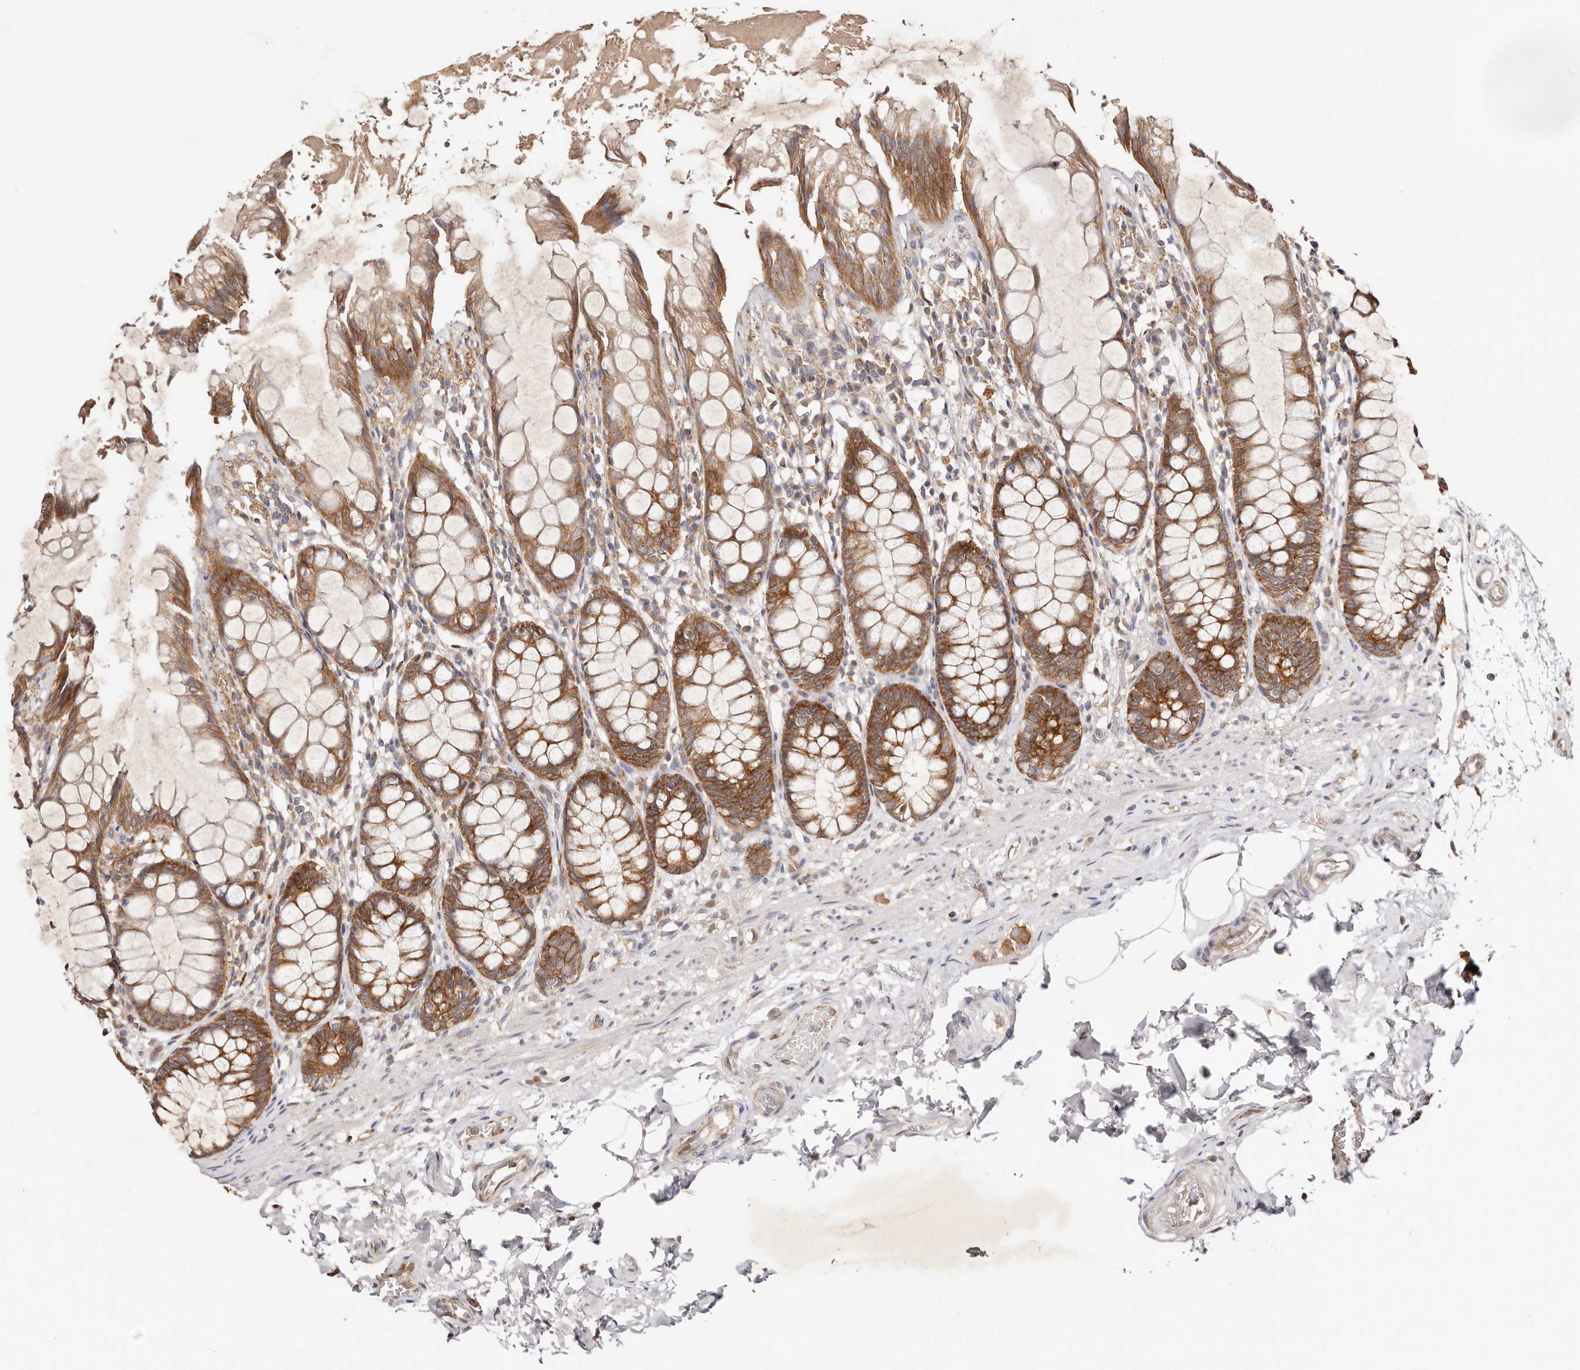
{"staining": {"intensity": "strong", "quantity": ">75%", "location": "cytoplasmic/membranous"}, "tissue": "rectum", "cell_type": "Glandular cells", "image_type": "normal", "snomed": [{"axis": "morphology", "description": "Normal tissue, NOS"}, {"axis": "topography", "description": "Rectum"}], "caption": "A photomicrograph showing strong cytoplasmic/membranous staining in approximately >75% of glandular cells in benign rectum, as visualized by brown immunohistochemical staining.", "gene": "GNA13", "patient": {"sex": "male", "age": 64}}